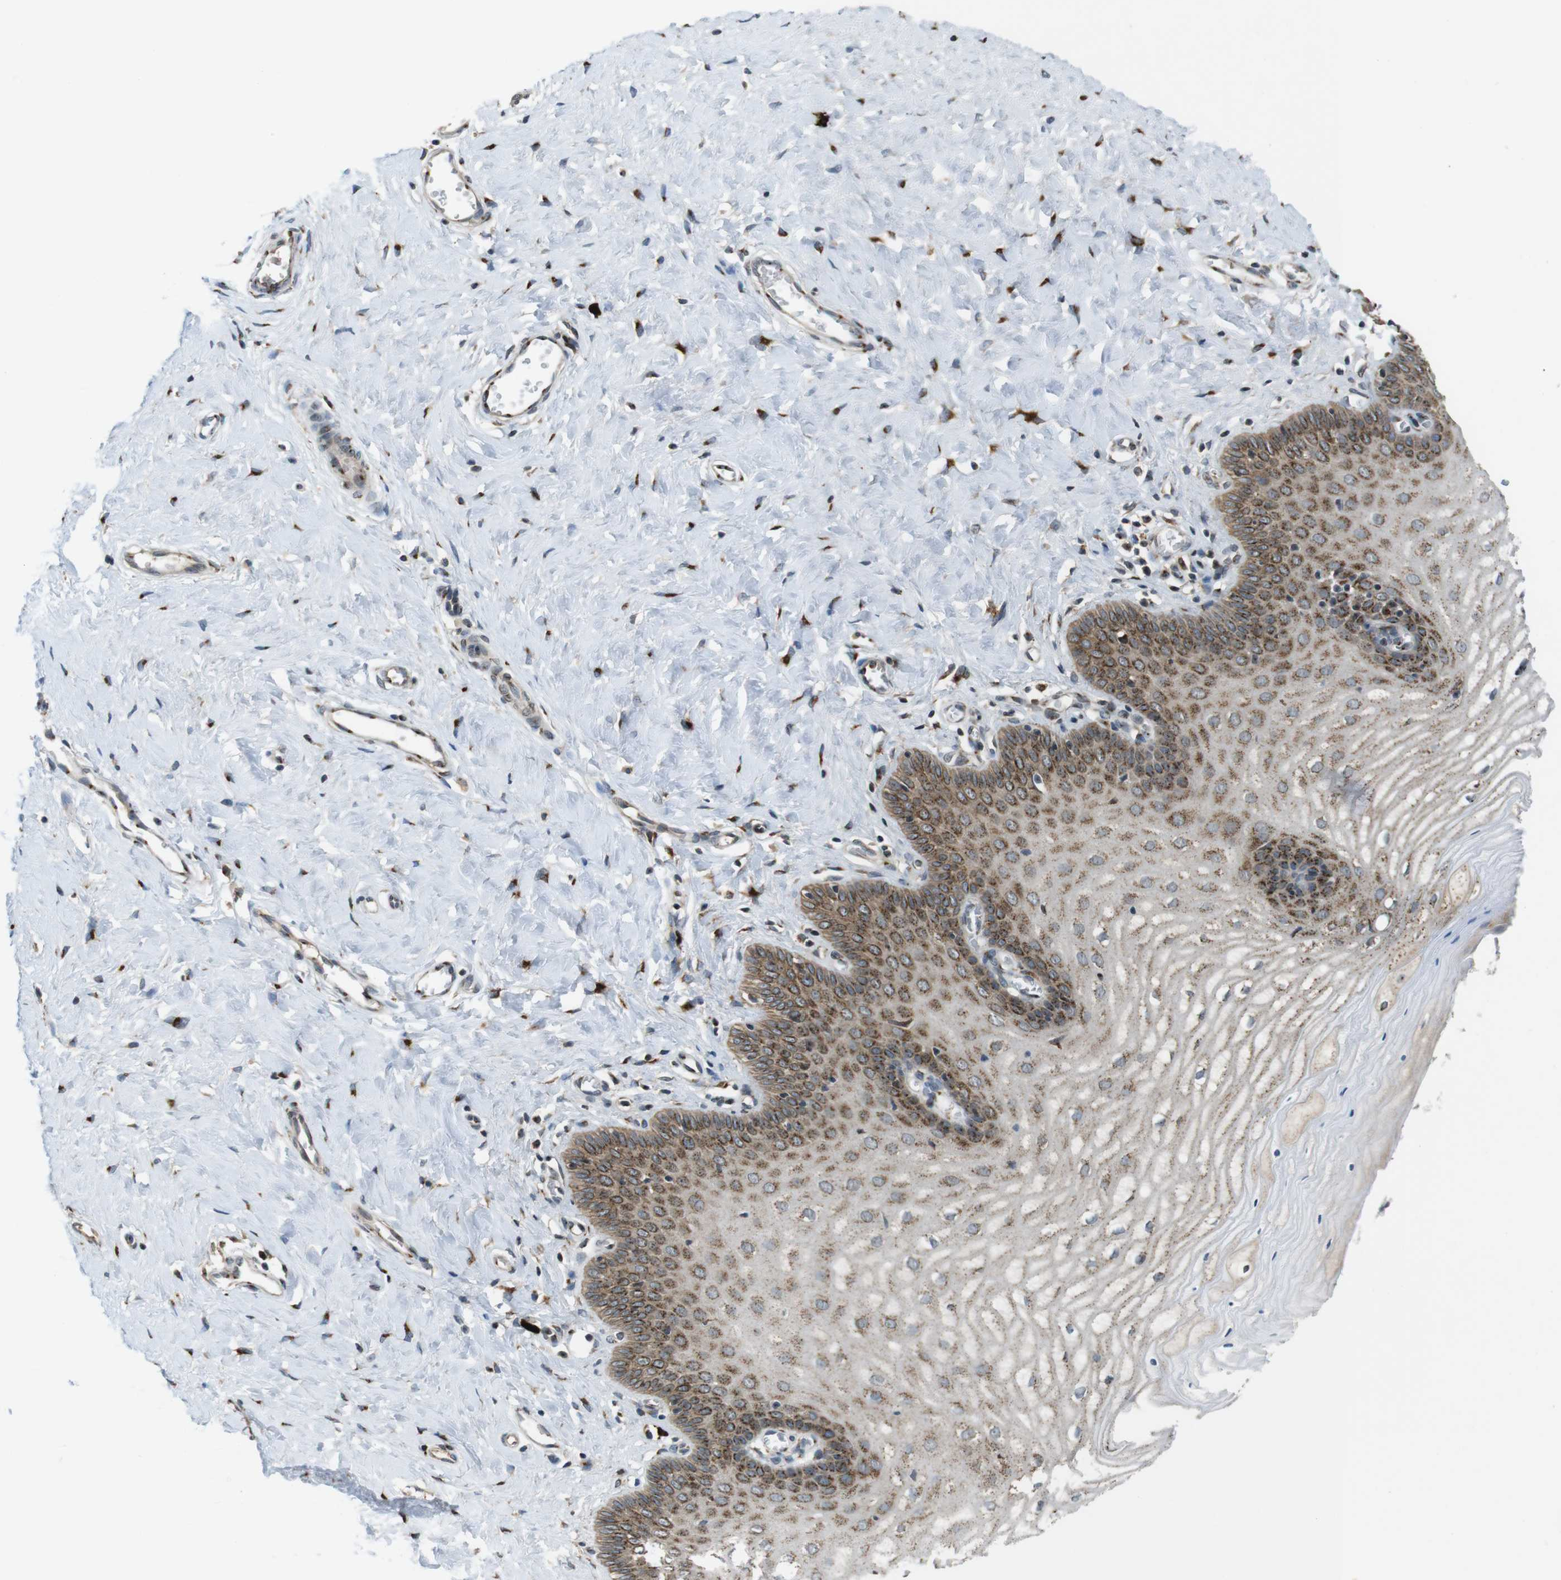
{"staining": {"intensity": "strong", "quantity": ">75%", "location": "cytoplasmic/membranous"}, "tissue": "cervix", "cell_type": "Glandular cells", "image_type": "normal", "snomed": [{"axis": "morphology", "description": "Normal tissue, NOS"}, {"axis": "topography", "description": "Cervix"}], "caption": "Human cervix stained with a protein marker demonstrates strong staining in glandular cells.", "gene": "ZFPL1", "patient": {"sex": "female", "age": 55}}